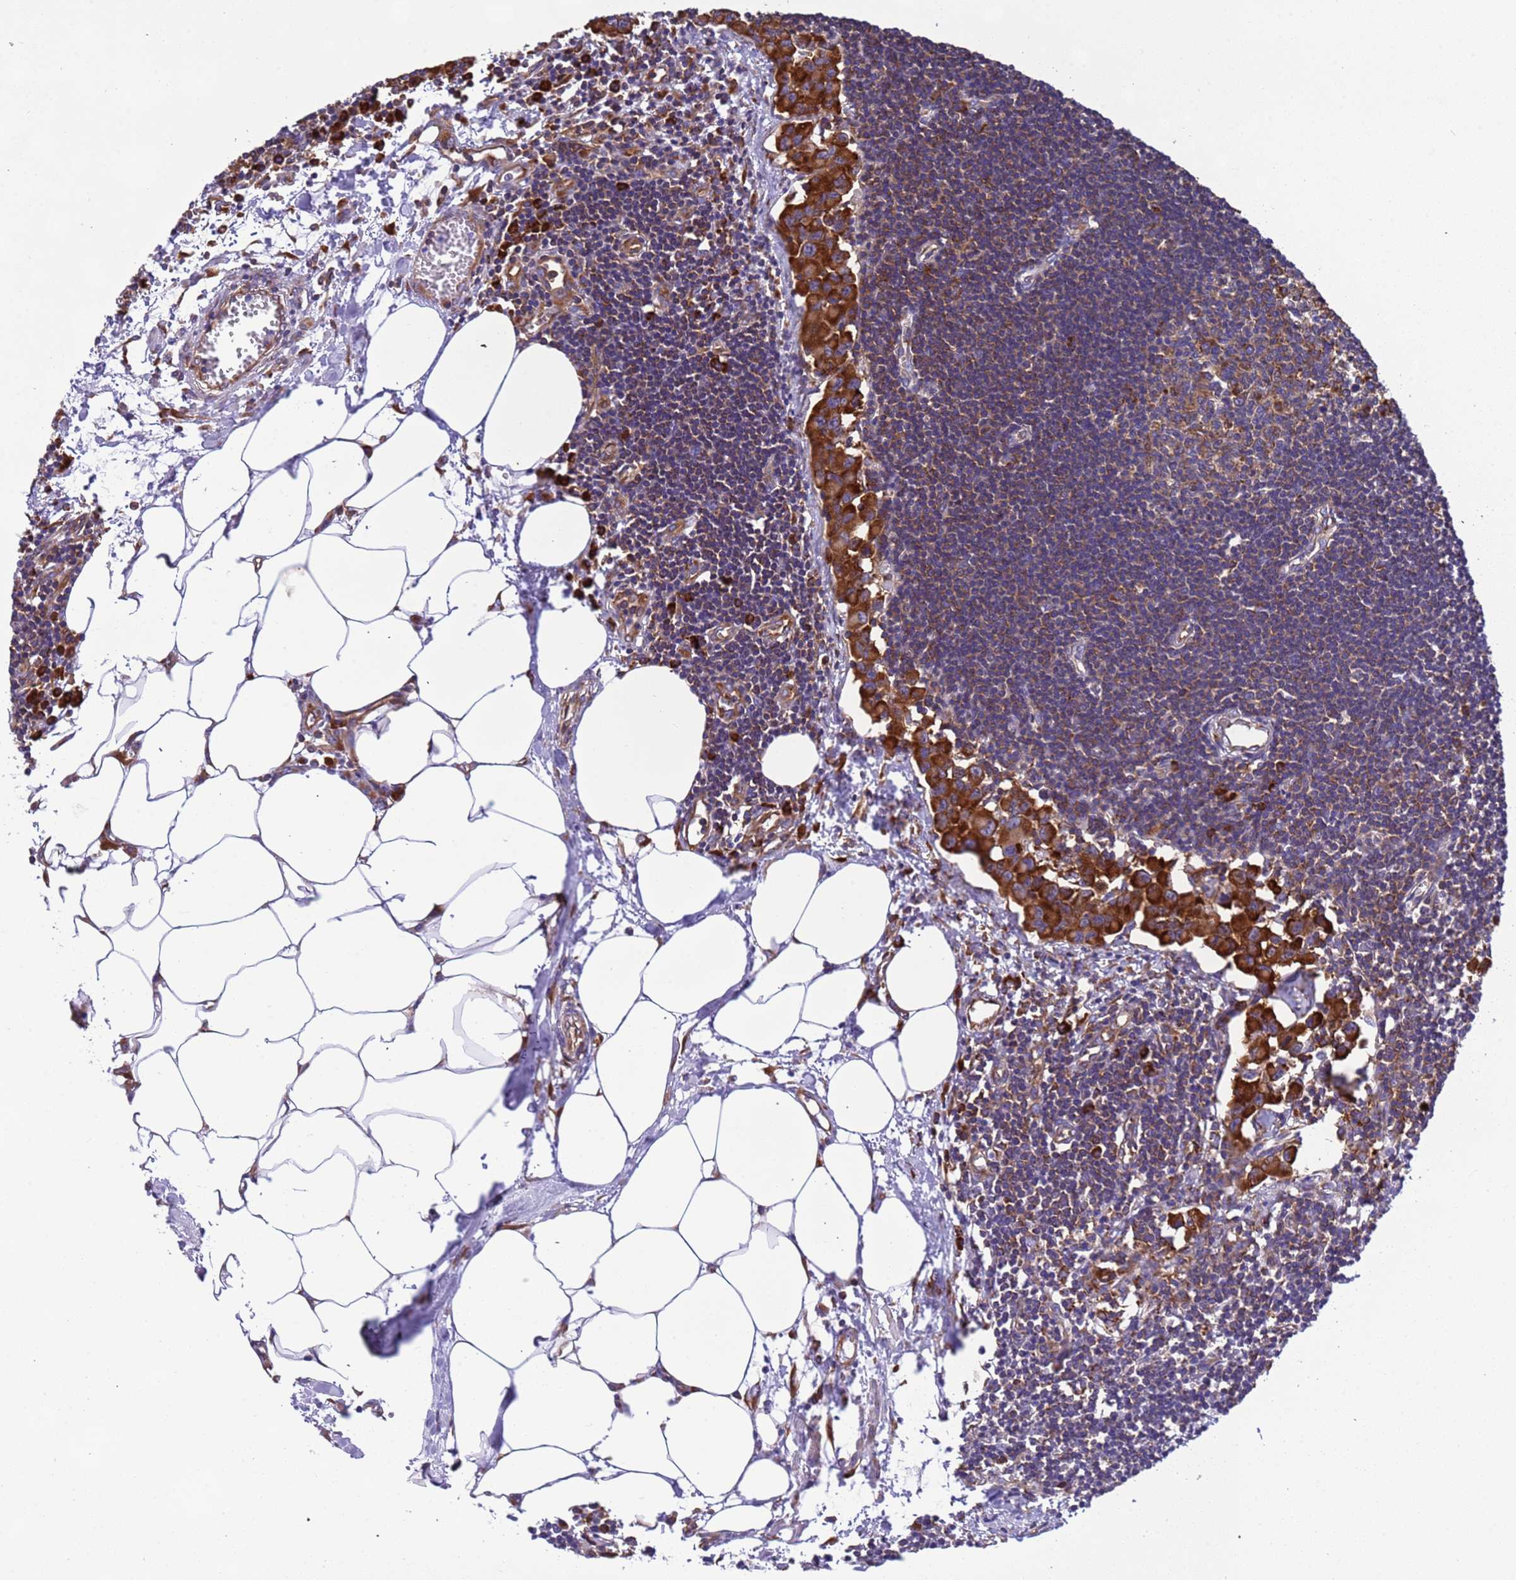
{"staining": {"intensity": "strong", "quantity": ">75%", "location": "cytoplasmic/membranous"}, "tissue": "lymph node", "cell_type": "Germinal center cells", "image_type": "normal", "snomed": [{"axis": "morphology", "description": "Normal tissue, NOS"}, {"axis": "morphology", "description": "Malignant melanoma, Metastatic site"}, {"axis": "topography", "description": "Lymph node"}], "caption": "Immunohistochemistry (IHC) photomicrograph of unremarkable lymph node: lymph node stained using IHC exhibits high levels of strong protein expression localized specifically in the cytoplasmic/membranous of germinal center cells, appearing as a cytoplasmic/membranous brown color.", "gene": "RPL36", "patient": {"sex": "male", "age": 41}}